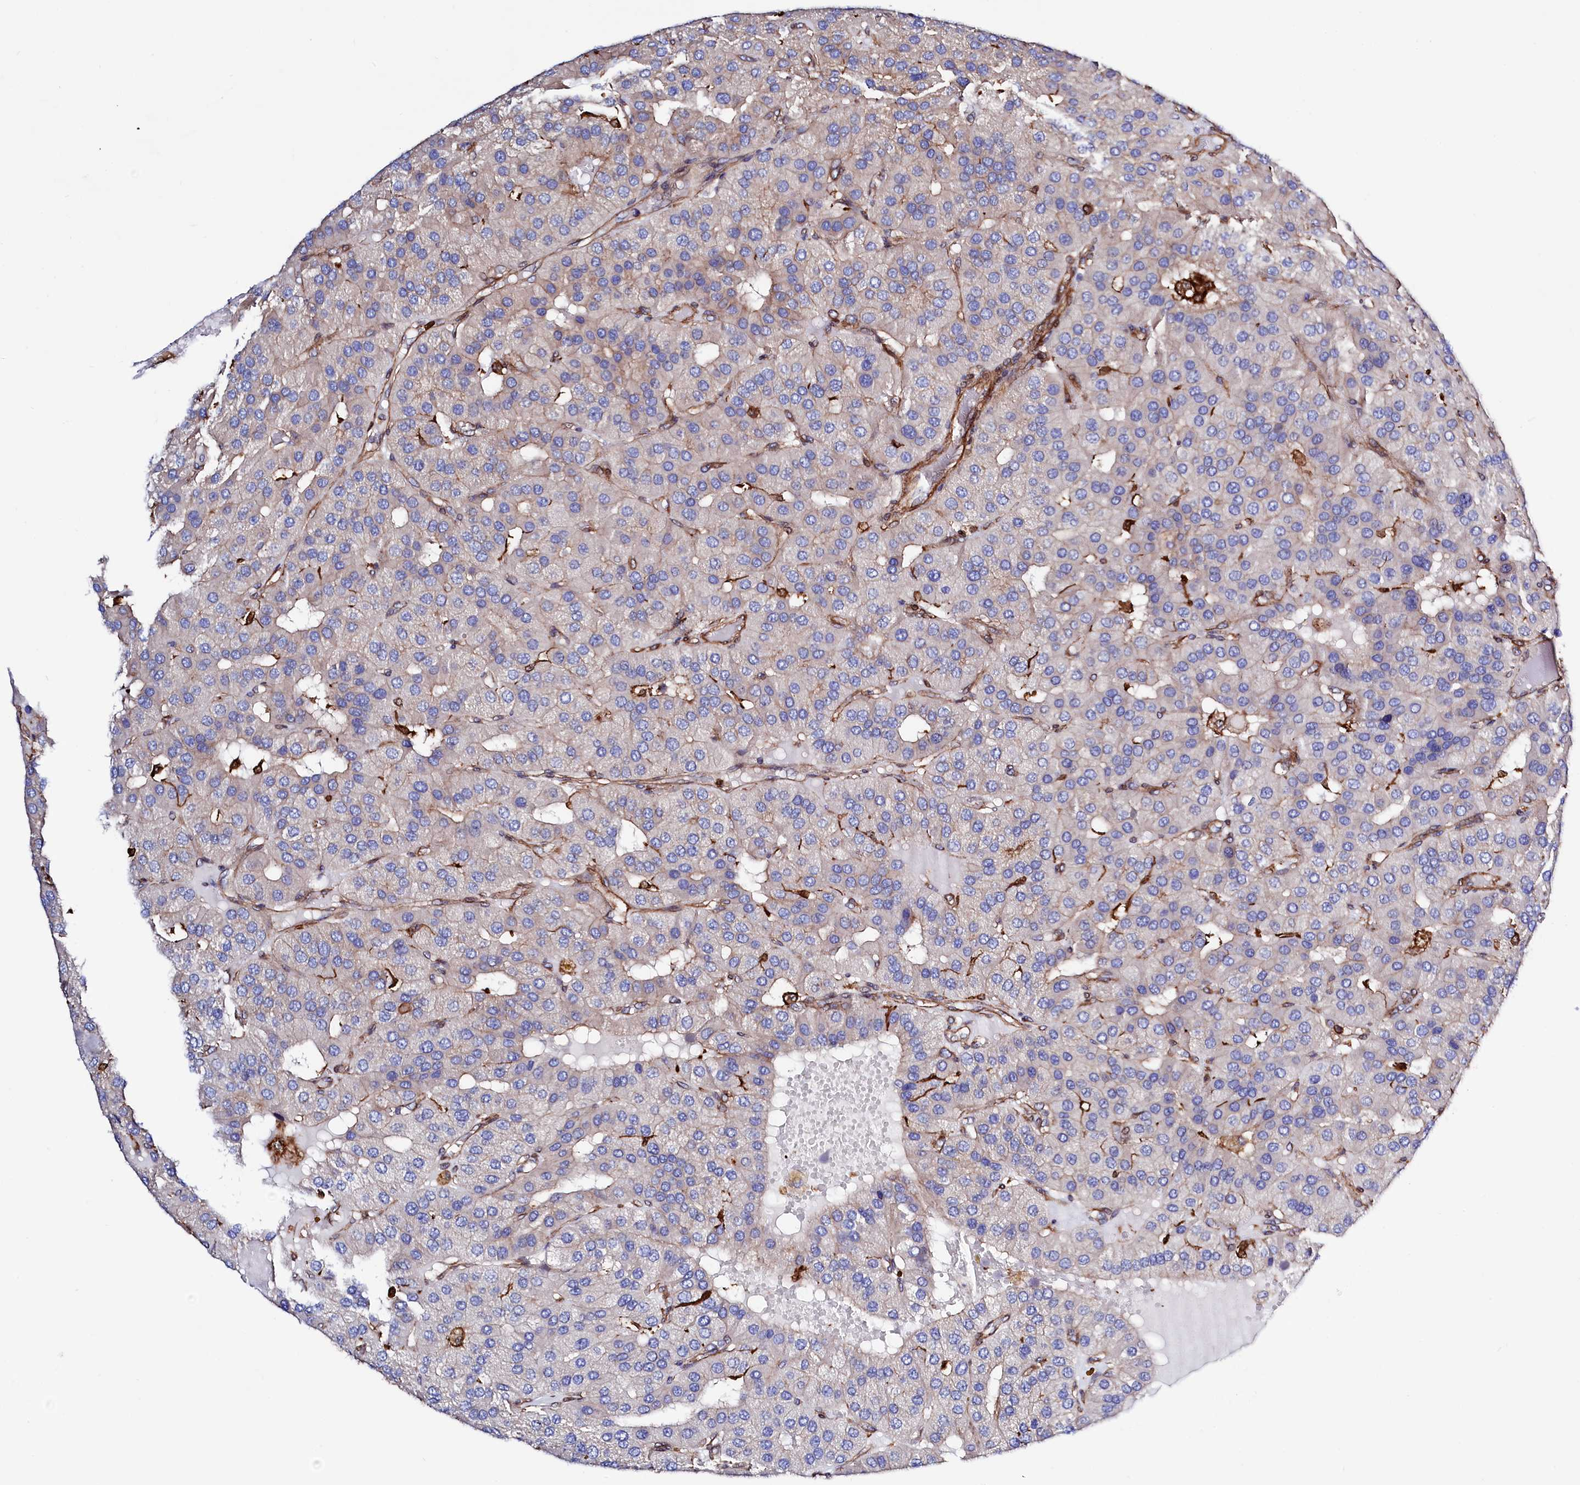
{"staining": {"intensity": "weak", "quantity": "<25%", "location": "cytoplasmic/membranous"}, "tissue": "parathyroid gland", "cell_type": "Glandular cells", "image_type": "normal", "snomed": [{"axis": "morphology", "description": "Normal tissue, NOS"}, {"axis": "morphology", "description": "Adenoma, NOS"}, {"axis": "topography", "description": "Parathyroid gland"}], "caption": "A high-resolution photomicrograph shows immunohistochemistry staining of normal parathyroid gland, which reveals no significant expression in glandular cells.", "gene": "STAMBPL1", "patient": {"sex": "female", "age": 86}}